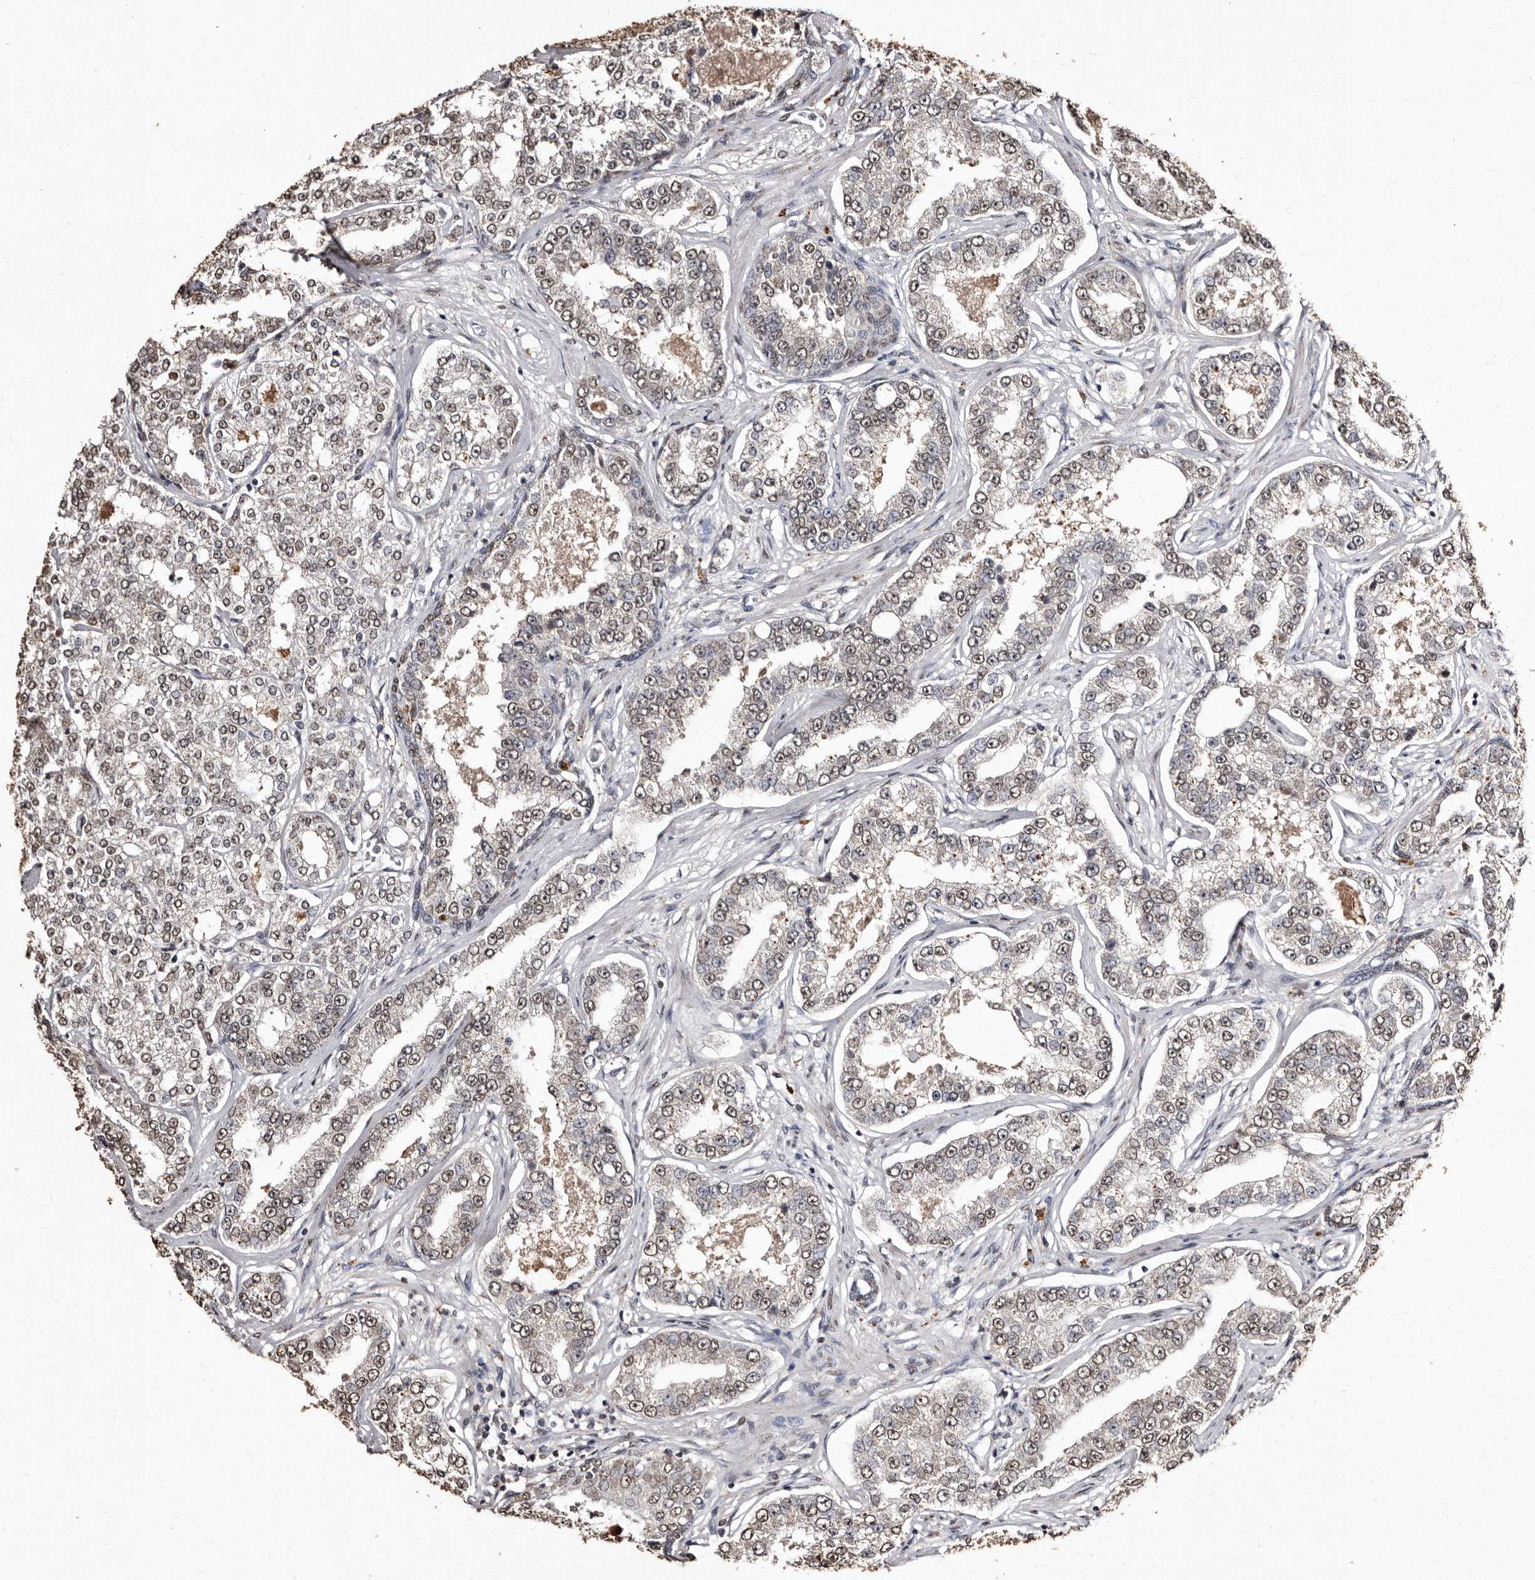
{"staining": {"intensity": "weak", "quantity": ">75%", "location": "nuclear"}, "tissue": "prostate cancer", "cell_type": "Tumor cells", "image_type": "cancer", "snomed": [{"axis": "morphology", "description": "Normal tissue, NOS"}, {"axis": "morphology", "description": "Adenocarcinoma, High grade"}, {"axis": "topography", "description": "Prostate"}], "caption": "Brown immunohistochemical staining in adenocarcinoma (high-grade) (prostate) reveals weak nuclear positivity in approximately >75% of tumor cells.", "gene": "ERBB4", "patient": {"sex": "male", "age": 83}}